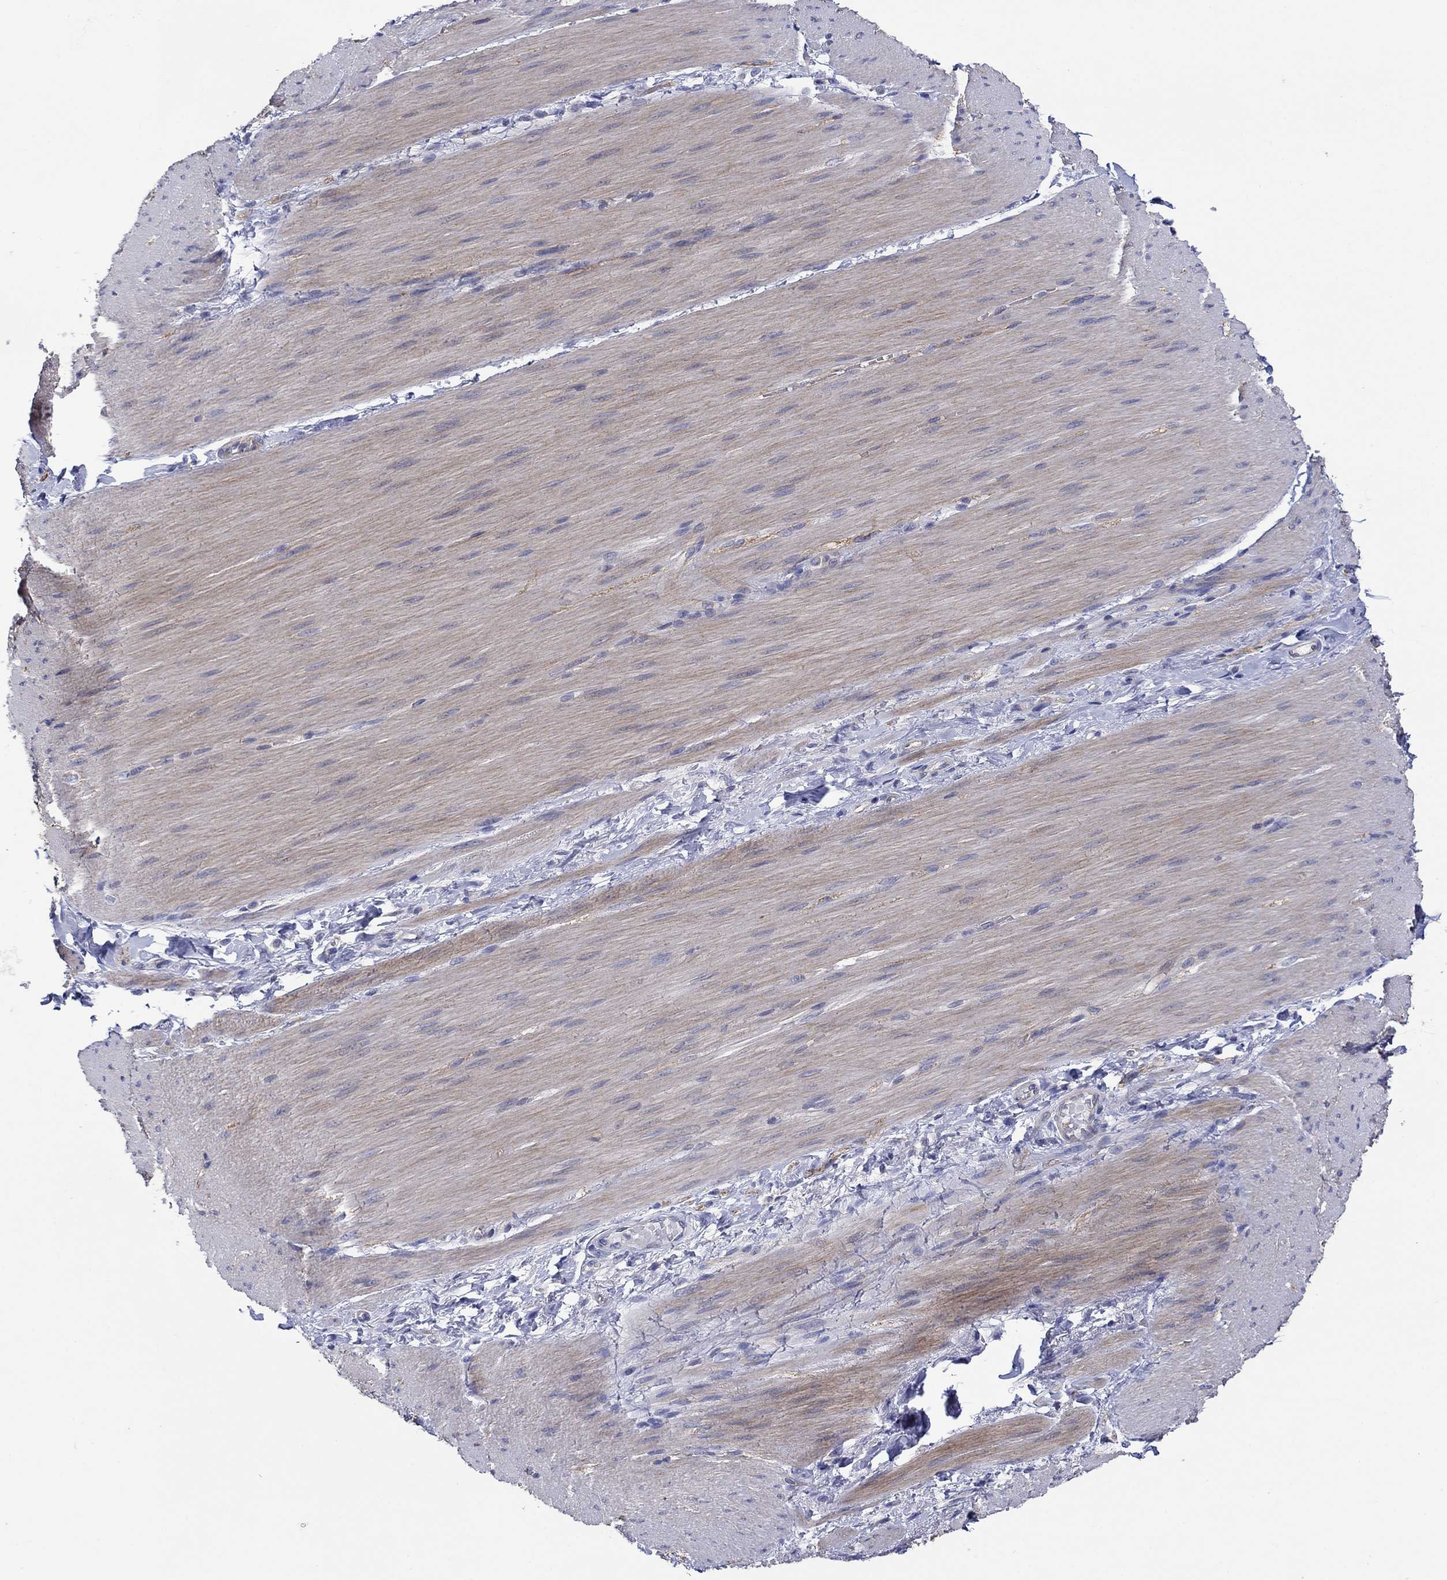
{"staining": {"intensity": "negative", "quantity": "none", "location": "none"}, "tissue": "adipose tissue", "cell_type": "Adipocytes", "image_type": "normal", "snomed": [{"axis": "morphology", "description": "Normal tissue, NOS"}, {"axis": "topography", "description": "Smooth muscle"}, {"axis": "topography", "description": "Duodenum"}, {"axis": "topography", "description": "Peripheral nerve tissue"}], "caption": "This is an immunohistochemistry photomicrograph of normal human adipose tissue. There is no expression in adipocytes.", "gene": "TPRN", "patient": {"sex": "female", "age": 61}}